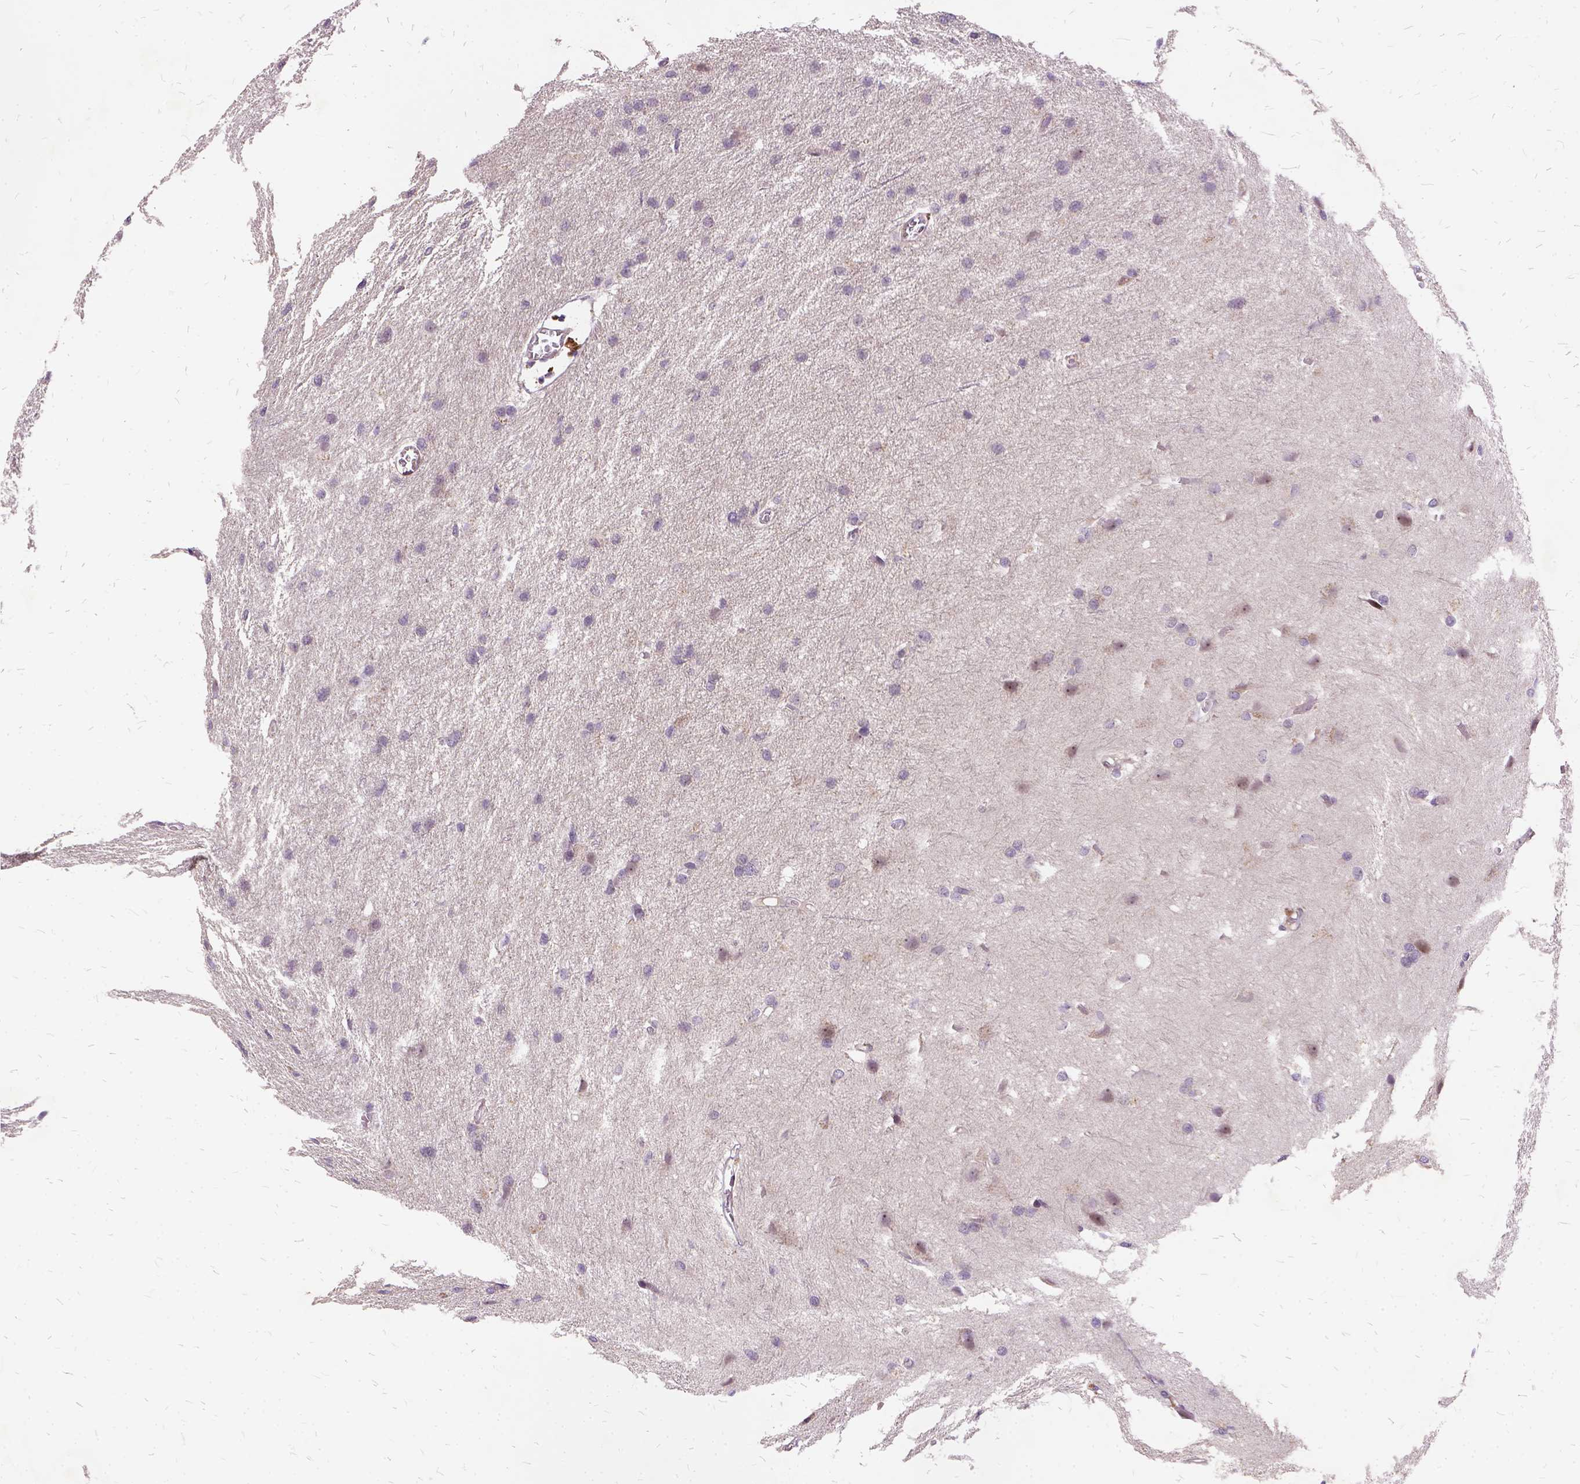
{"staining": {"intensity": "negative", "quantity": "none", "location": "none"}, "tissue": "glioma", "cell_type": "Tumor cells", "image_type": "cancer", "snomed": [{"axis": "morphology", "description": "Glioma, malignant, High grade"}, {"axis": "topography", "description": "Brain"}], "caption": "This micrograph is of glioma stained with immunohistochemistry (IHC) to label a protein in brown with the nuclei are counter-stained blue. There is no expression in tumor cells.", "gene": "ILRUN", "patient": {"sex": "male", "age": 68}}